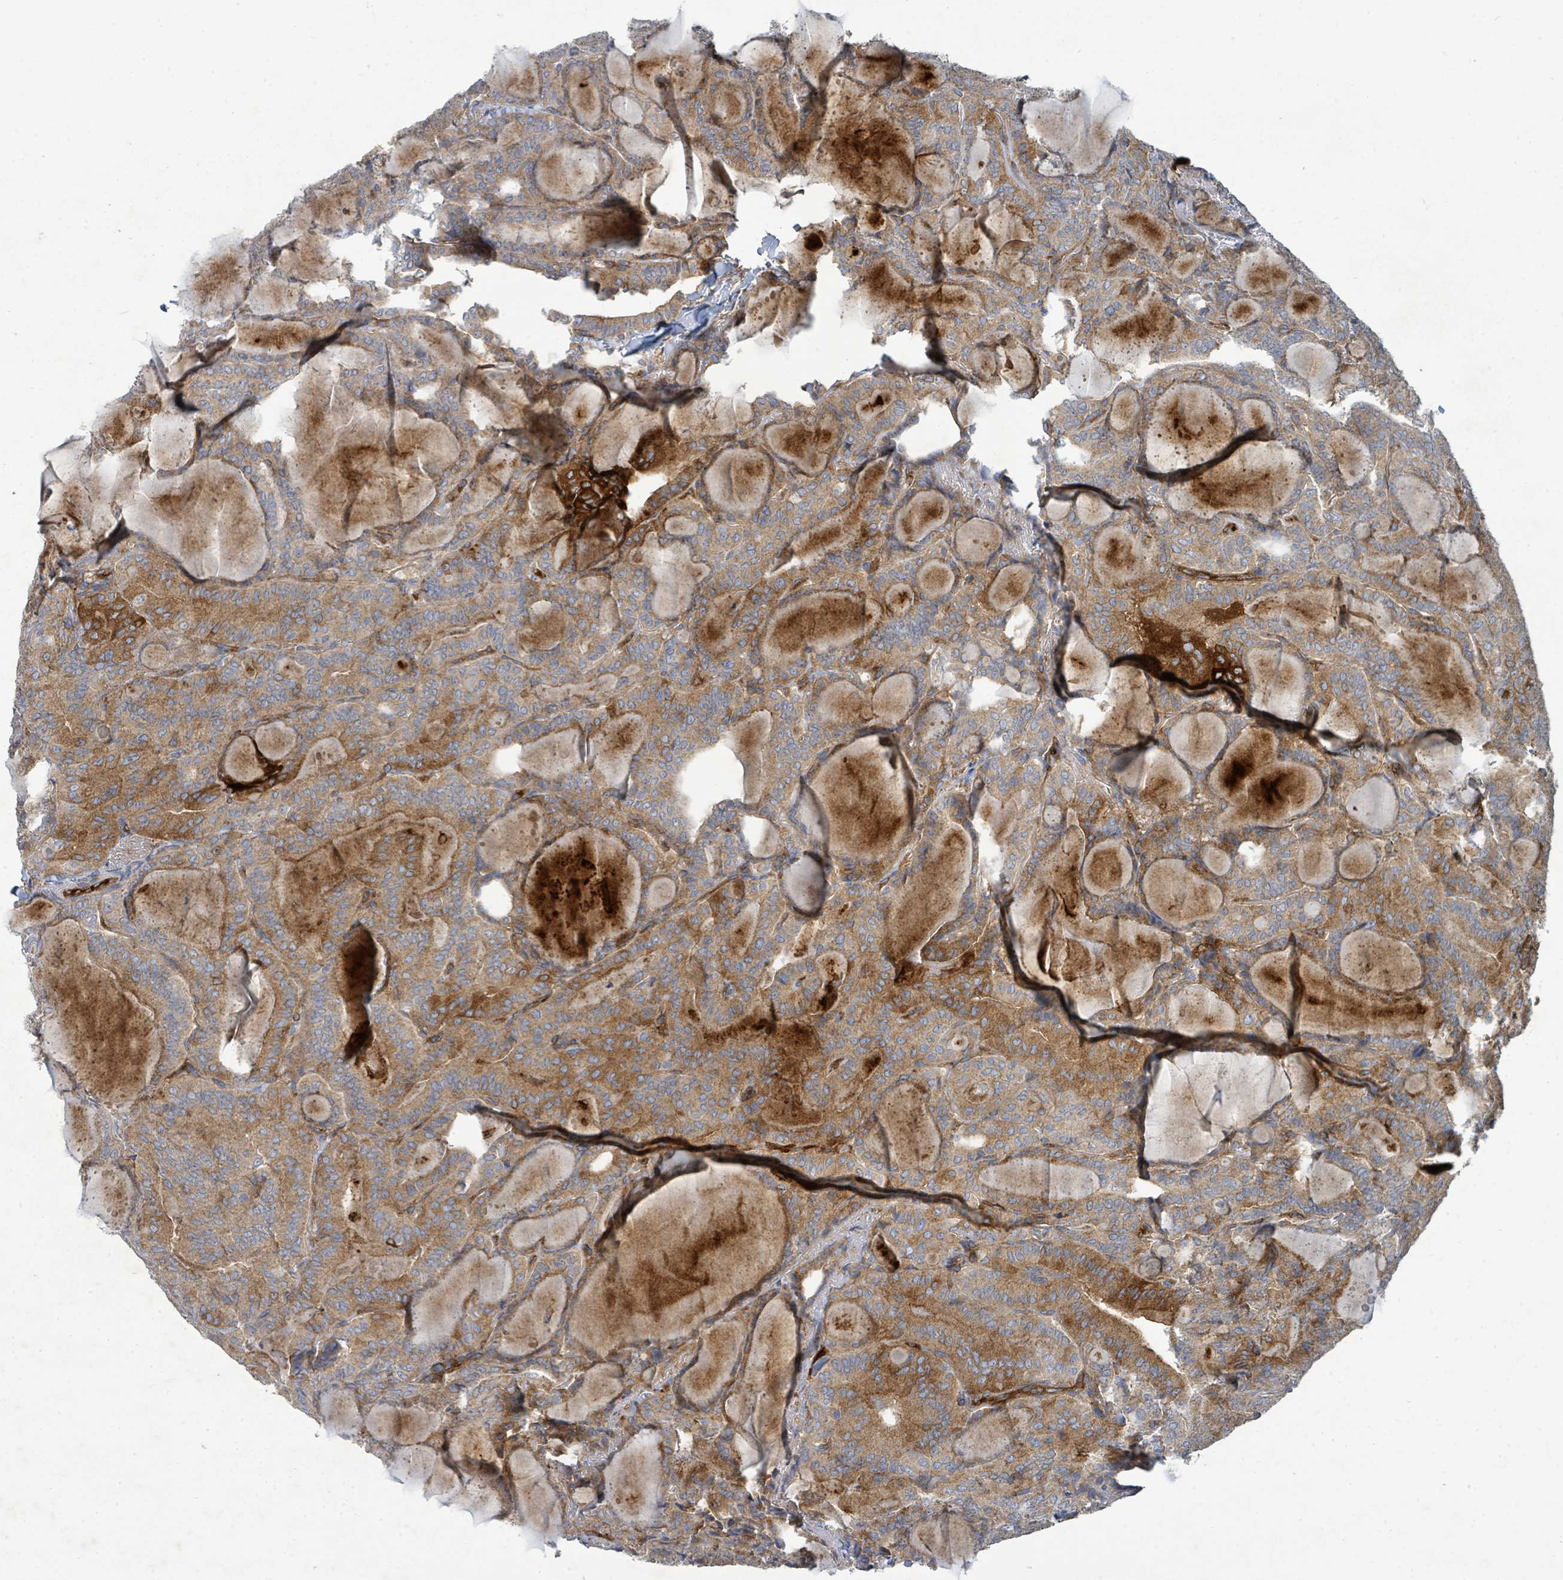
{"staining": {"intensity": "moderate", "quantity": ">75%", "location": "cytoplasmic/membranous"}, "tissue": "thyroid cancer", "cell_type": "Tumor cells", "image_type": "cancer", "snomed": [{"axis": "morphology", "description": "Papillary adenocarcinoma, NOS"}, {"axis": "topography", "description": "Thyroid gland"}], "caption": "This micrograph displays immunohistochemistry (IHC) staining of thyroid cancer (papillary adenocarcinoma), with medium moderate cytoplasmic/membranous expression in approximately >75% of tumor cells.", "gene": "IFIT1", "patient": {"sex": "female", "age": 68}}